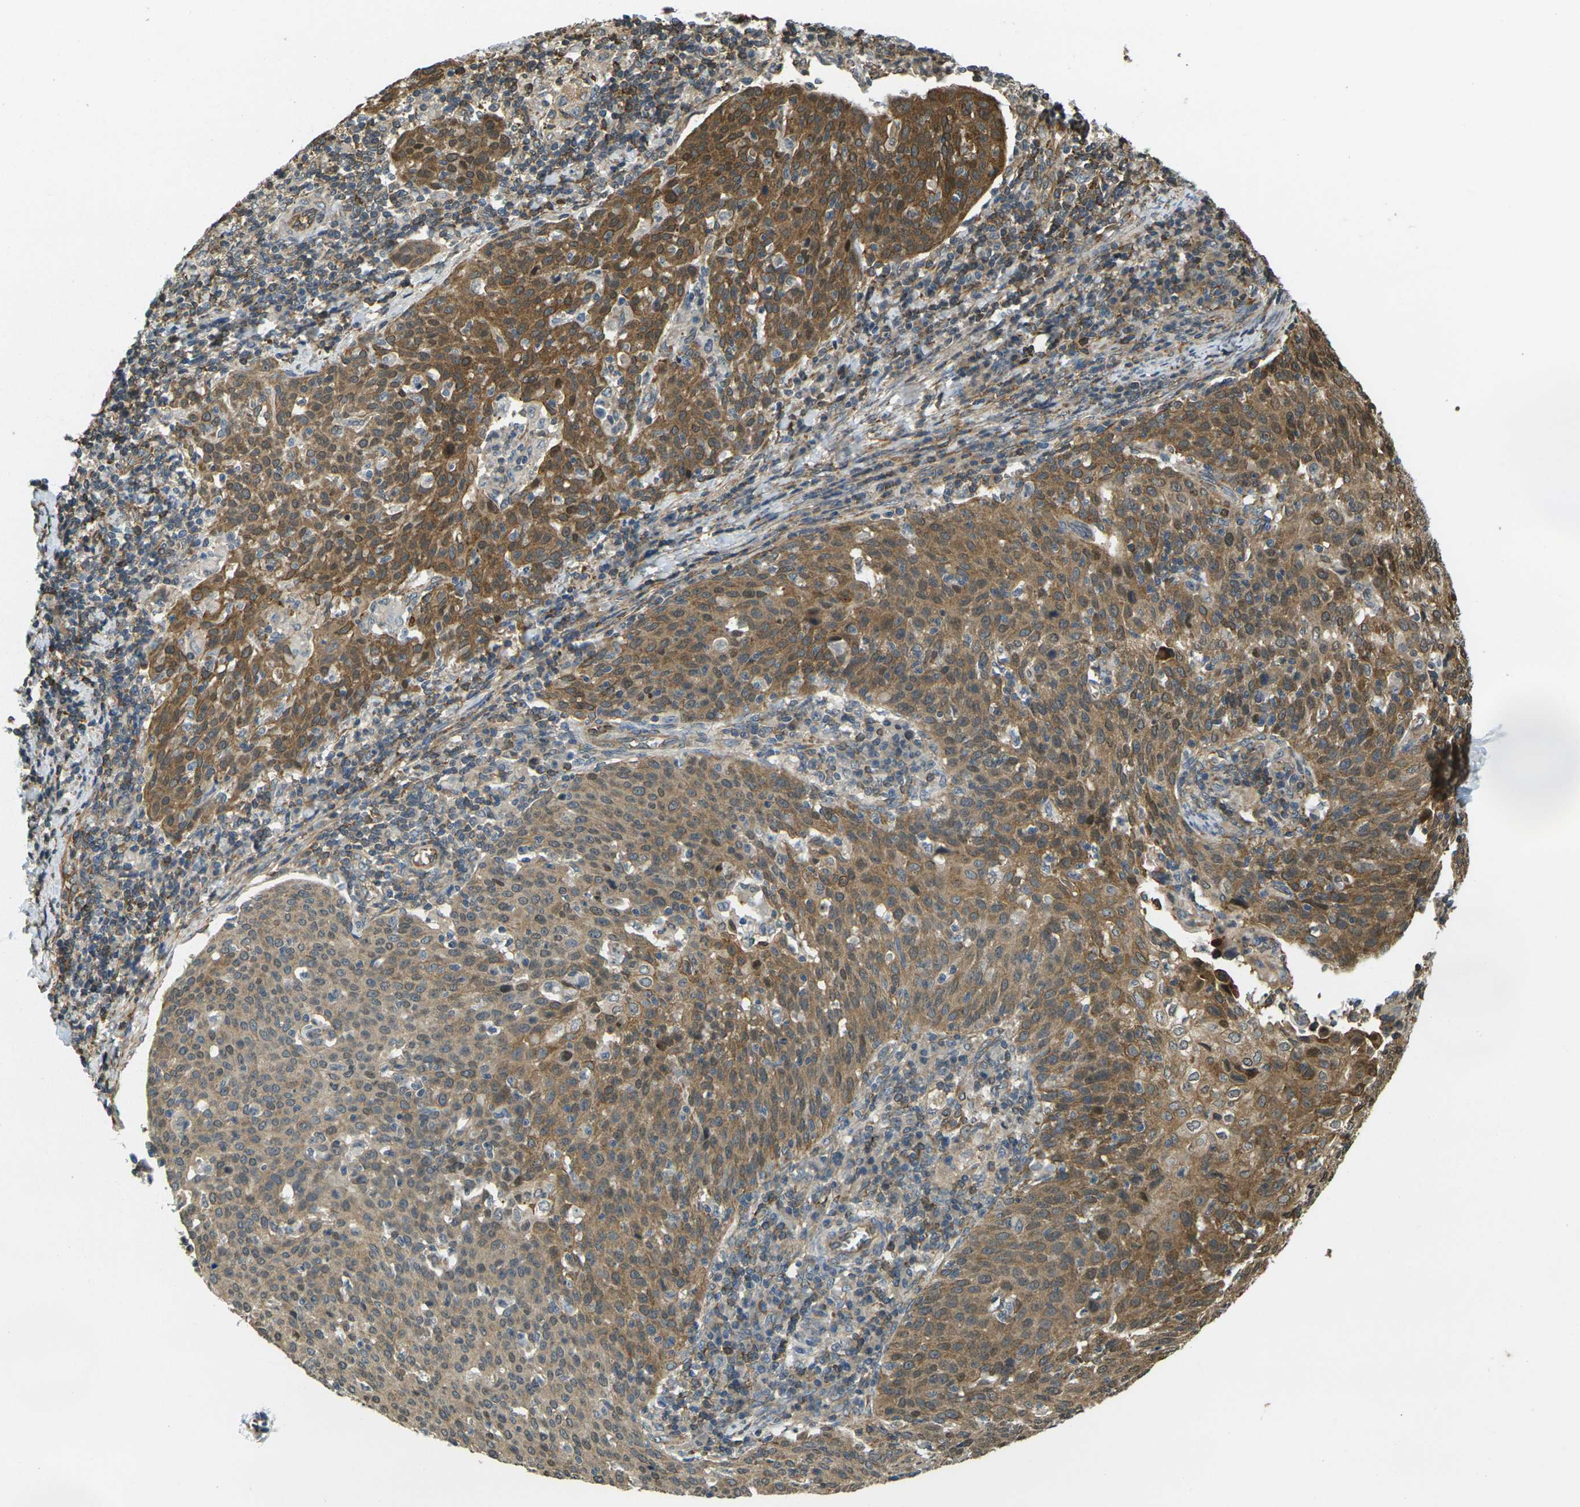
{"staining": {"intensity": "moderate", "quantity": ">75%", "location": "cytoplasmic/membranous"}, "tissue": "cervical cancer", "cell_type": "Tumor cells", "image_type": "cancer", "snomed": [{"axis": "morphology", "description": "Squamous cell carcinoma, NOS"}, {"axis": "topography", "description": "Cervix"}], "caption": "High-power microscopy captured an IHC micrograph of cervical cancer (squamous cell carcinoma), revealing moderate cytoplasmic/membranous staining in approximately >75% of tumor cells. (DAB (3,3'-diaminobenzidine) IHC with brightfield microscopy, high magnification).", "gene": "CAST", "patient": {"sex": "female", "age": 38}}